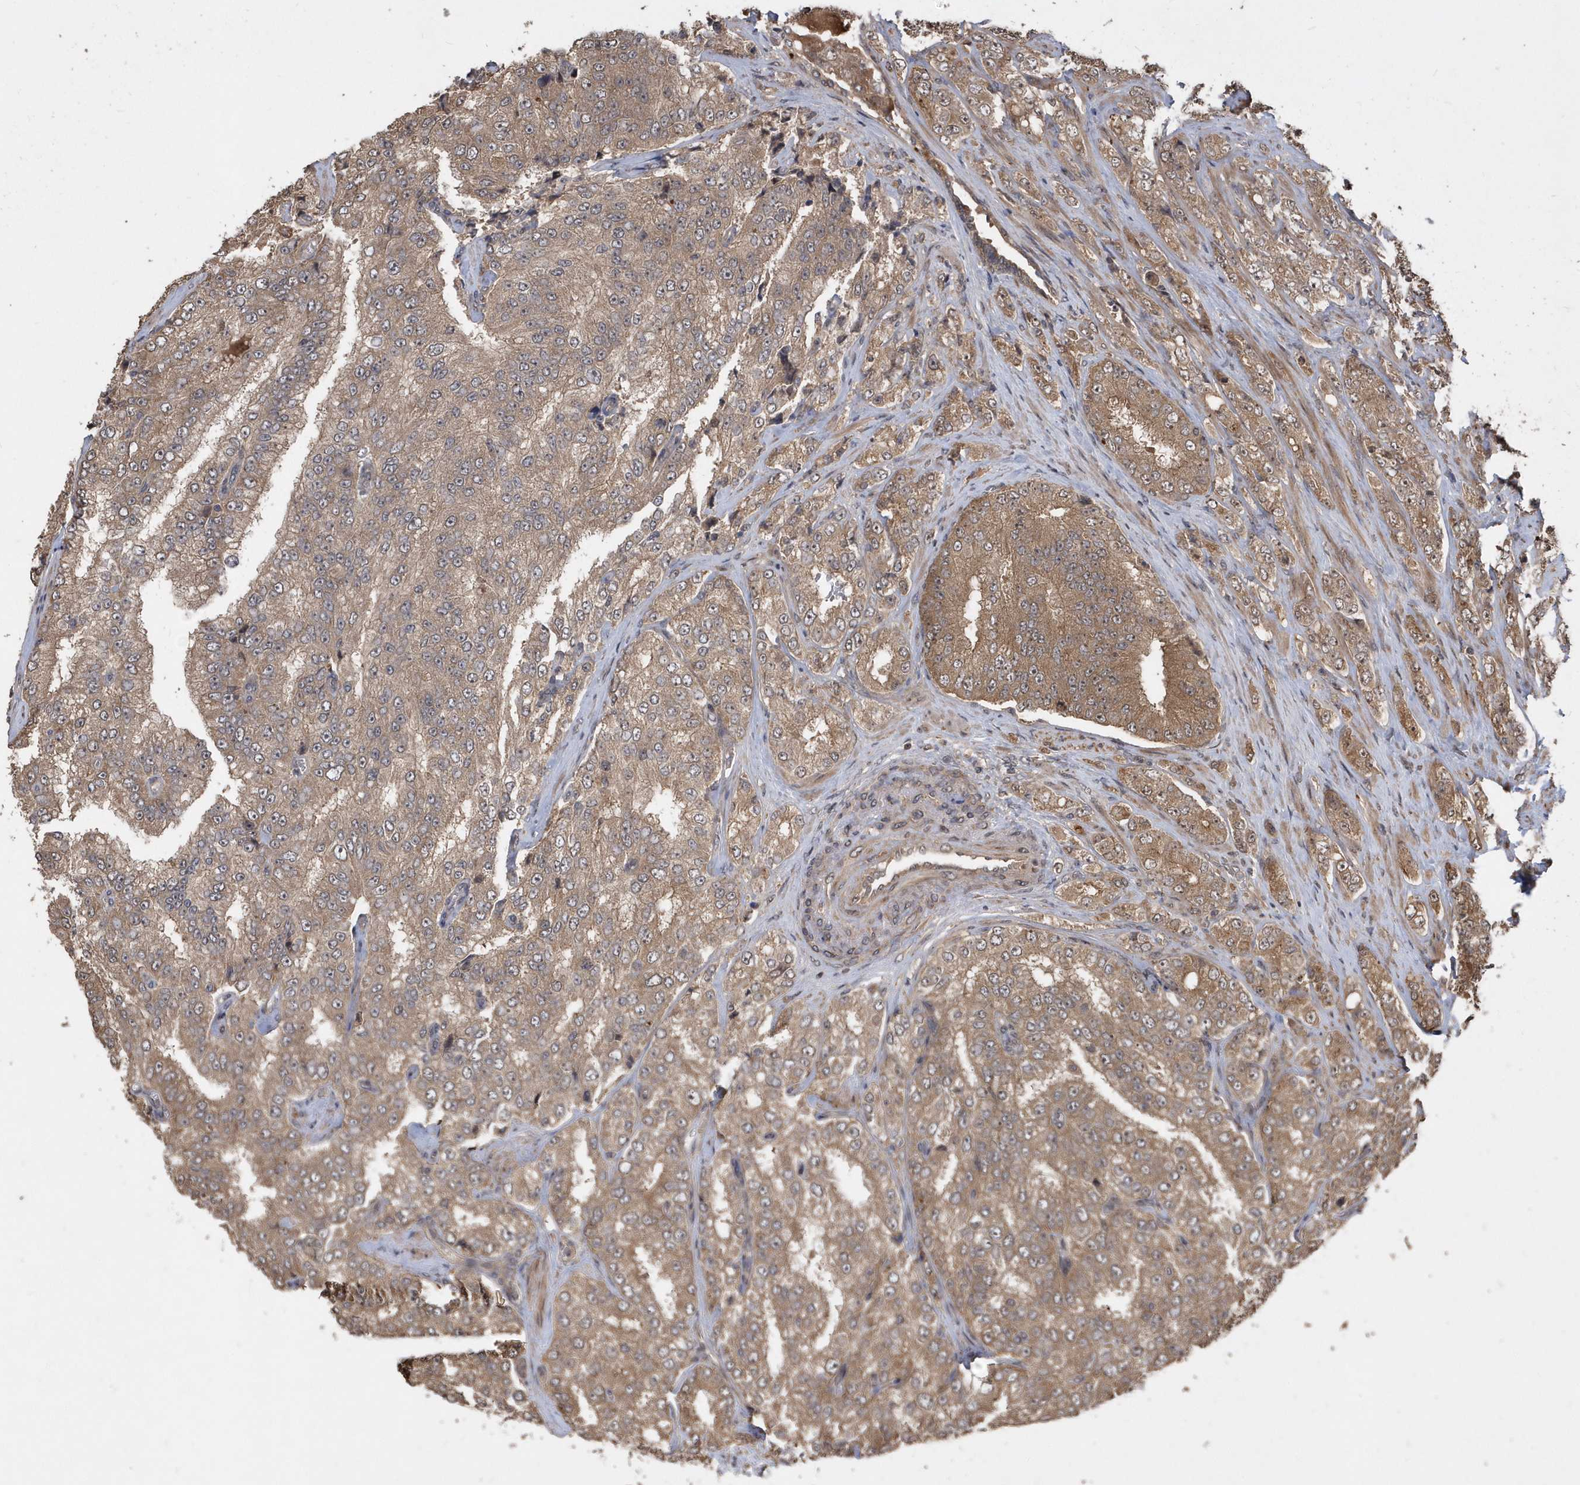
{"staining": {"intensity": "moderate", "quantity": ">75%", "location": "cytoplasmic/membranous"}, "tissue": "prostate cancer", "cell_type": "Tumor cells", "image_type": "cancer", "snomed": [{"axis": "morphology", "description": "Adenocarcinoma, High grade"}, {"axis": "topography", "description": "Prostate"}], "caption": "Immunohistochemical staining of prostate adenocarcinoma (high-grade) exhibits moderate cytoplasmic/membranous protein staining in about >75% of tumor cells. Using DAB (brown) and hematoxylin (blue) stains, captured at high magnification using brightfield microscopy.", "gene": "WASHC5", "patient": {"sex": "male", "age": 58}}